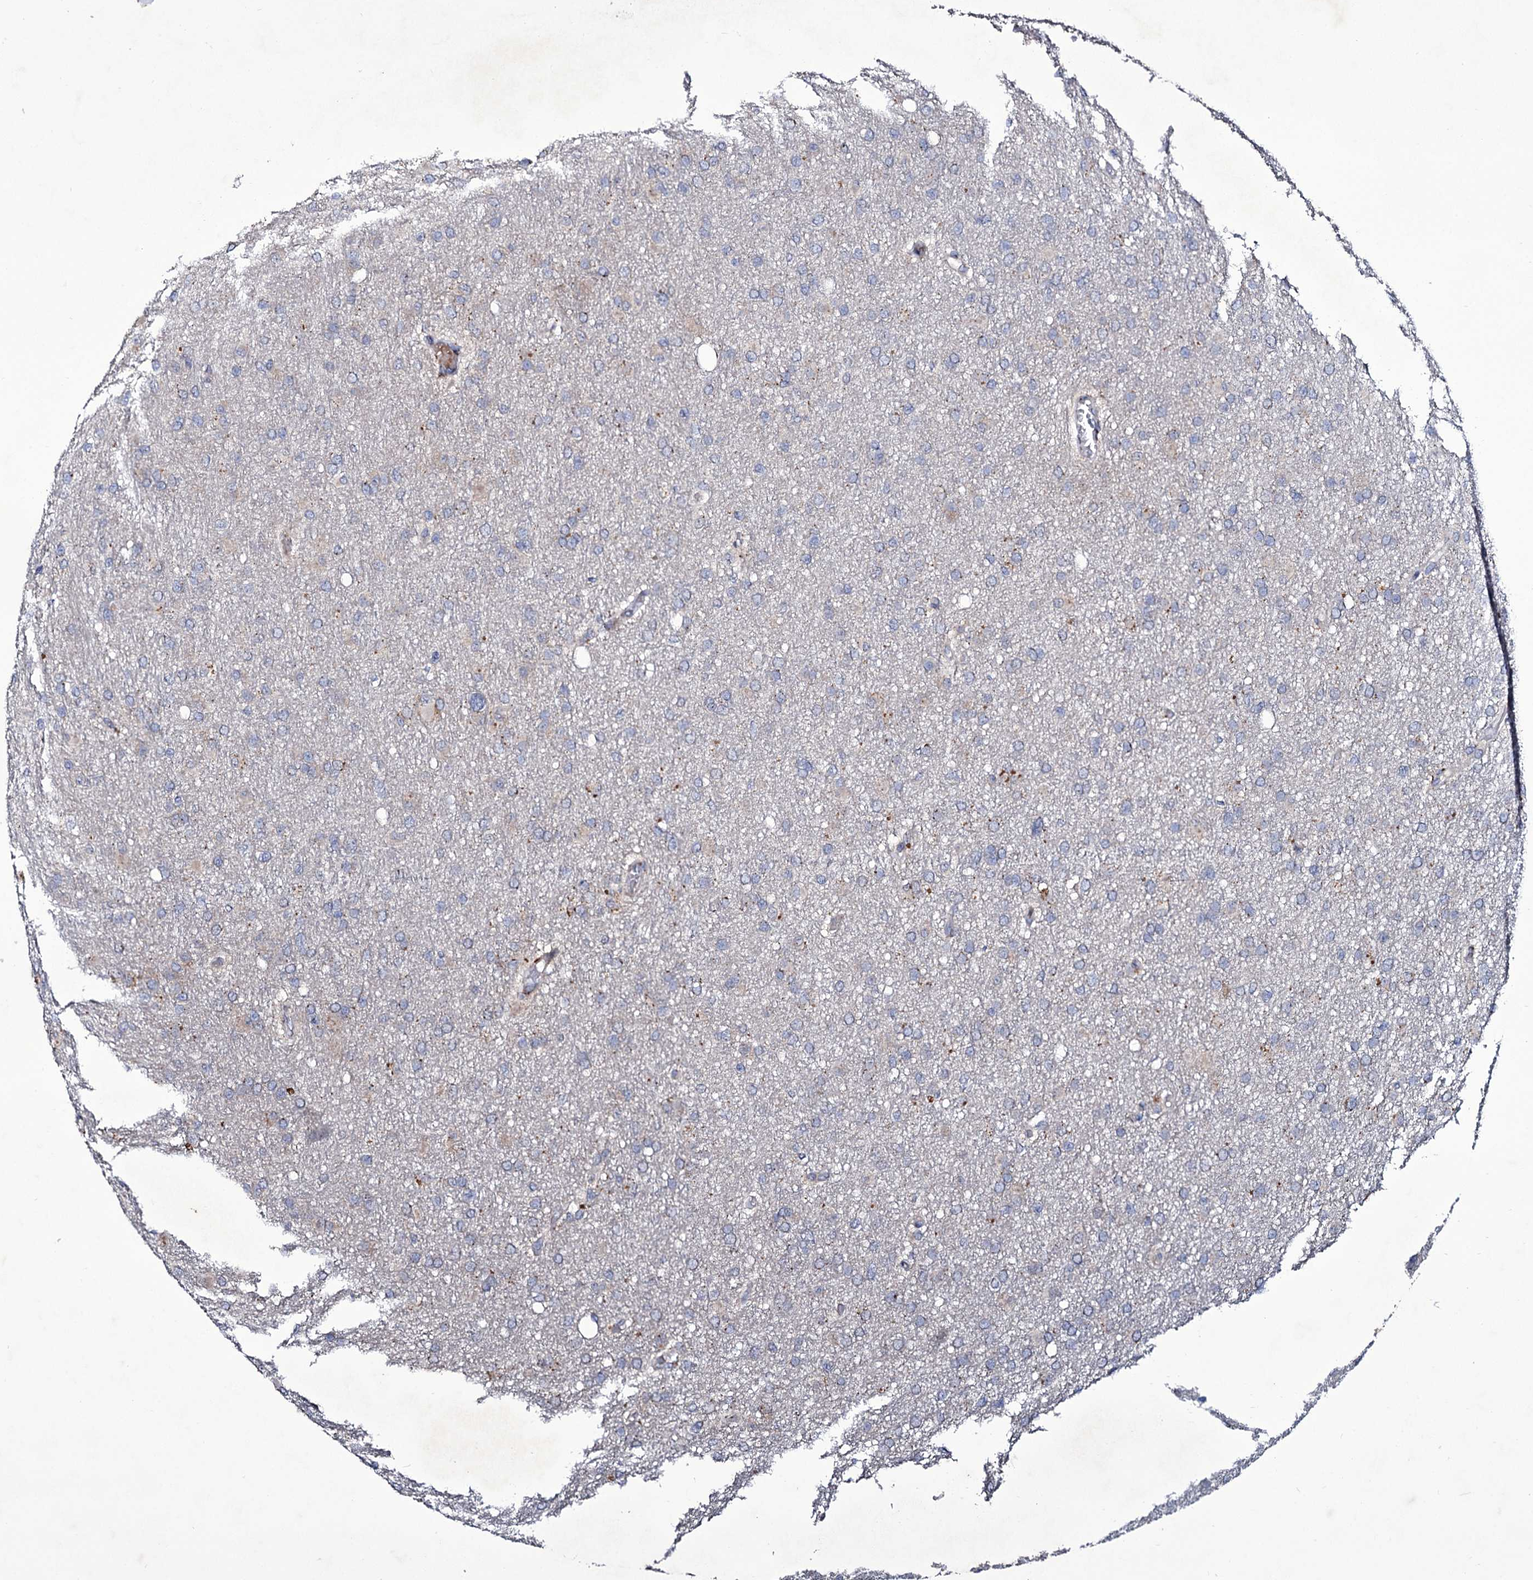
{"staining": {"intensity": "negative", "quantity": "none", "location": "none"}, "tissue": "glioma", "cell_type": "Tumor cells", "image_type": "cancer", "snomed": [{"axis": "morphology", "description": "Glioma, malignant, High grade"}, {"axis": "topography", "description": "Cerebral cortex"}], "caption": "Image shows no protein expression in tumor cells of glioma tissue. (IHC, brightfield microscopy, high magnification).", "gene": "TUBGCP5", "patient": {"sex": "female", "age": 36}}